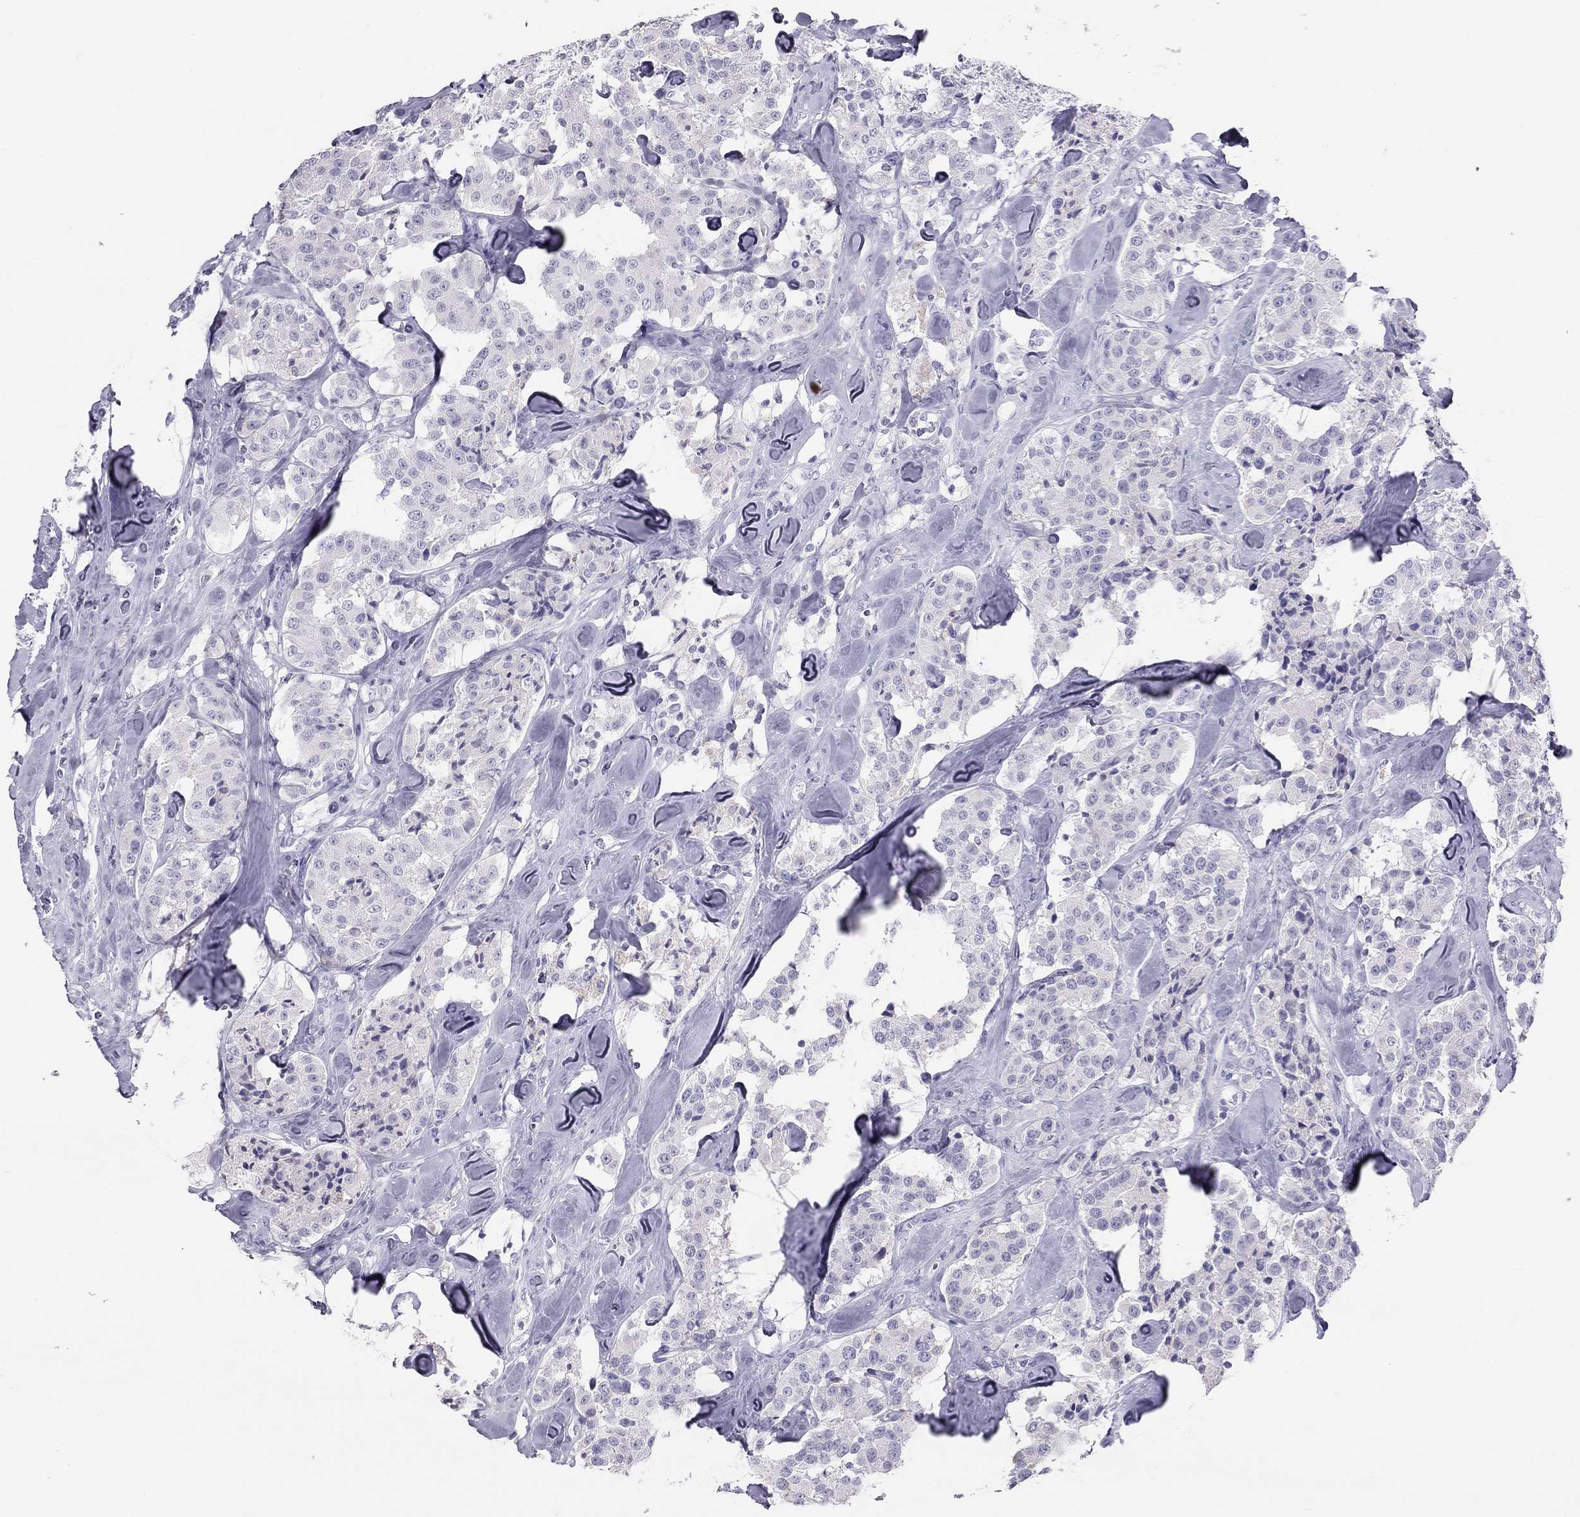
{"staining": {"intensity": "negative", "quantity": "none", "location": "none"}, "tissue": "carcinoid", "cell_type": "Tumor cells", "image_type": "cancer", "snomed": [{"axis": "morphology", "description": "Carcinoid, malignant, NOS"}, {"axis": "topography", "description": "Pancreas"}], "caption": "Carcinoid was stained to show a protein in brown. There is no significant expression in tumor cells.", "gene": "KLRG1", "patient": {"sex": "male", "age": 41}}